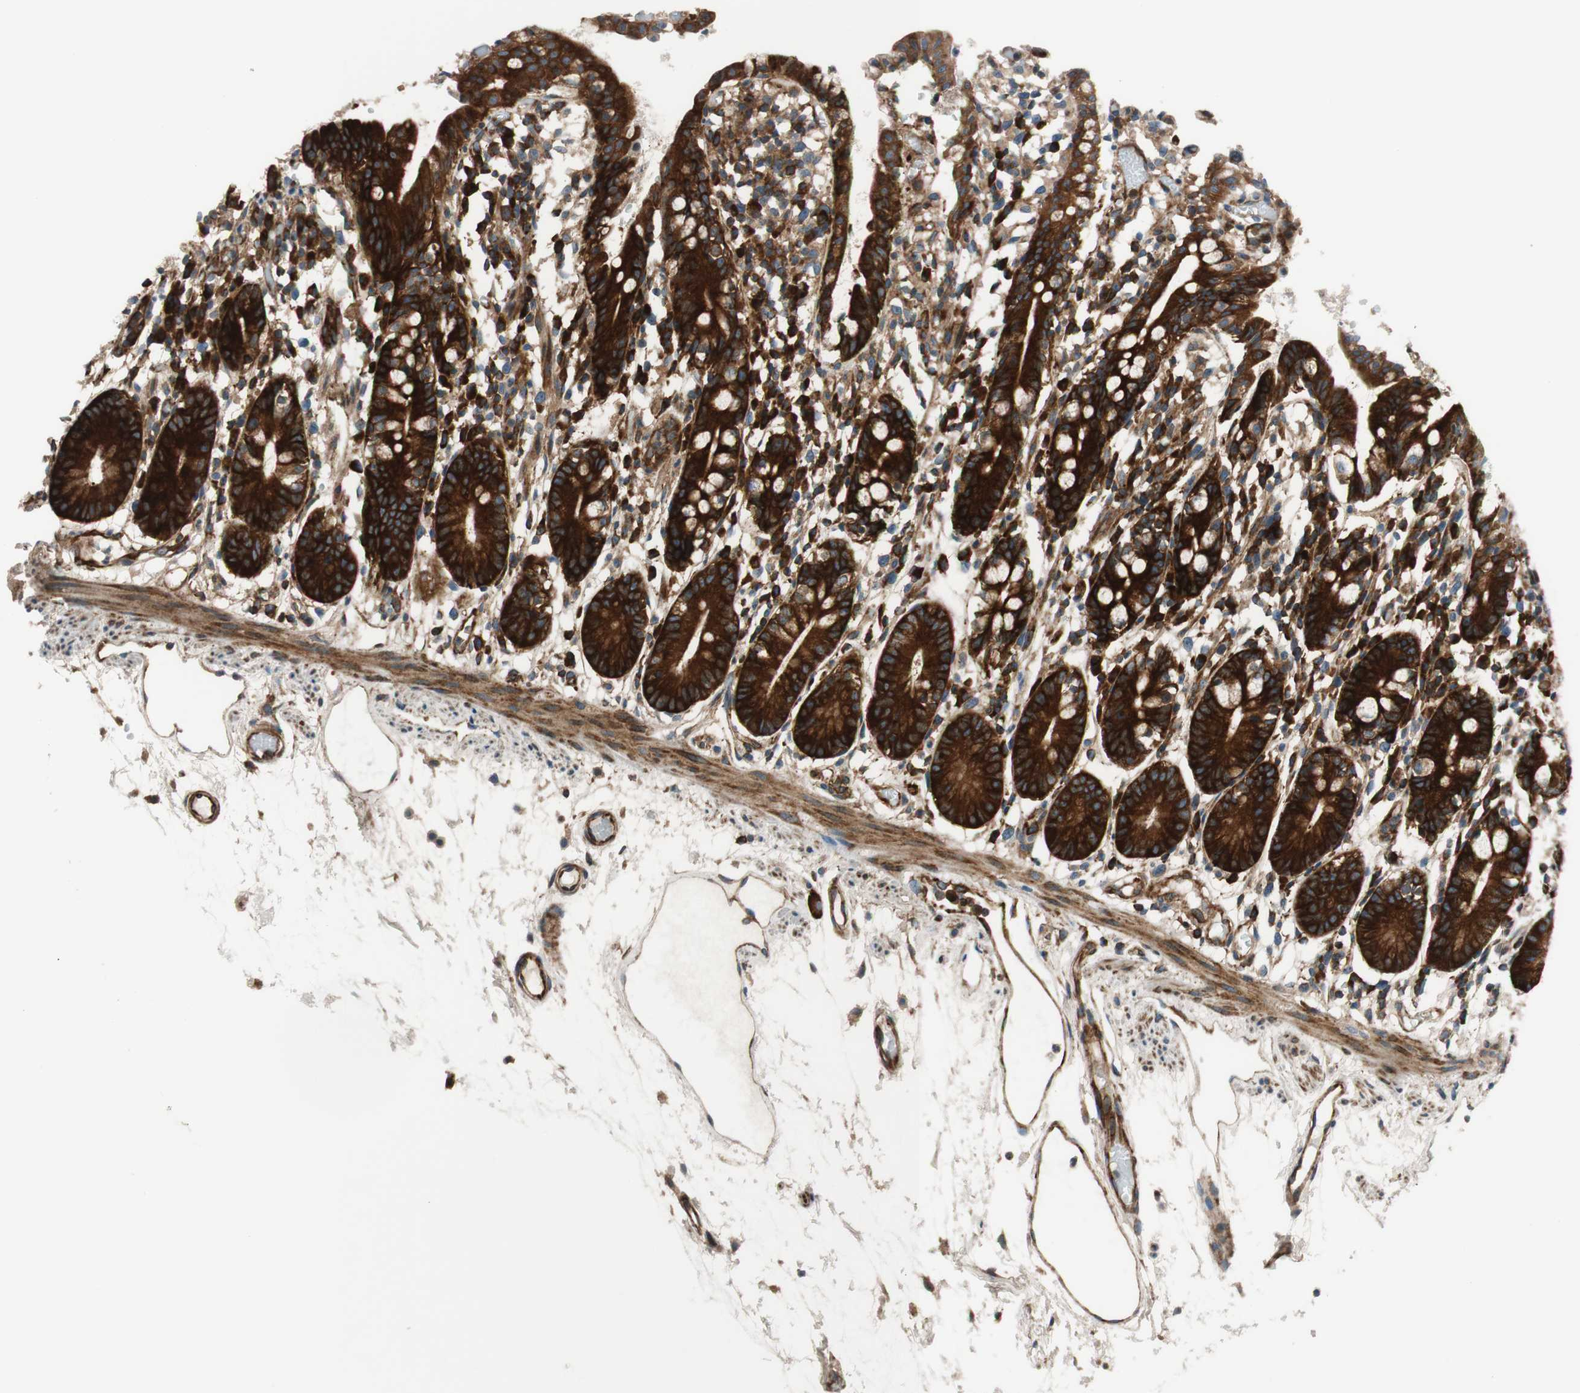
{"staining": {"intensity": "strong", "quantity": ">75%", "location": "cytoplasmic/membranous"}, "tissue": "small intestine", "cell_type": "Glandular cells", "image_type": "normal", "snomed": [{"axis": "morphology", "description": "Normal tissue, NOS"}, {"axis": "morphology", "description": "Cystadenocarcinoma, serous, Metastatic site"}, {"axis": "topography", "description": "Small intestine"}], "caption": "Glandular cells show high levels of strong cytoplasmic/membranous positivity in about >75% of cells in normal small intestine.", "gene": "CCN4", "patient": {"sex": "female", "age": 61}}